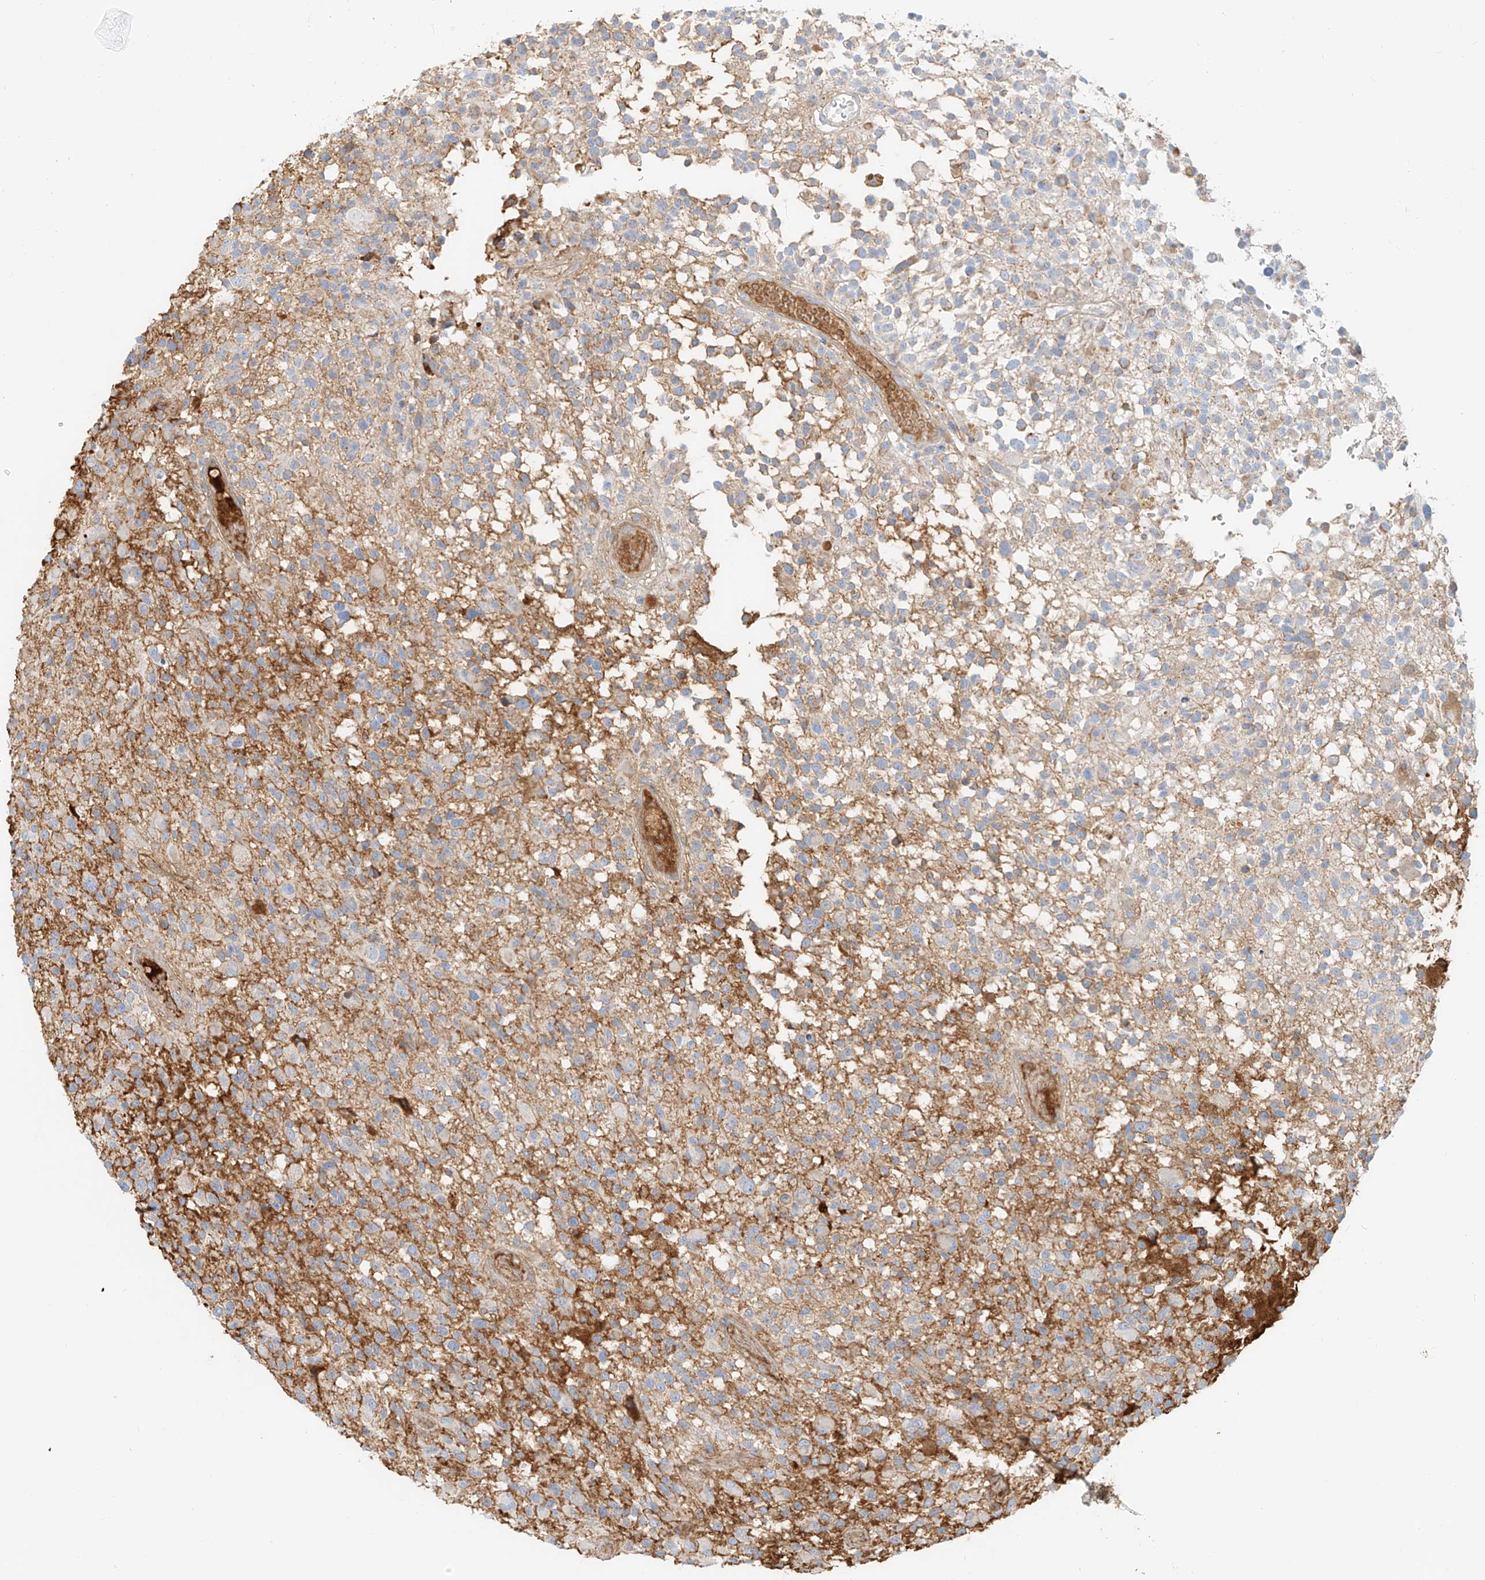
{"staining": {"intensity": "moderate", "quantity": "25%-75%", "location": "cytoplasmic/membranous"}, "tissue": "glioma", "cell_type": "Tumor cells", "image_type": "cancer", "snomed": [{"axis": "morphology", "description": "Glioma, malignant, High grade"}, {"axis": "morphology", "description": "Glioblastoma, NOS"}, {"axis": "topography", "description": "Brain"}], "caption": "Human glioblastoma stained for a protein (brown) demonstrates moderate cytoplasmic/membranous positive staining in about 25%-75% of tumor cells.", "gene": "OCSTAMP", "patient": {"sex": "male", "age": 60}}